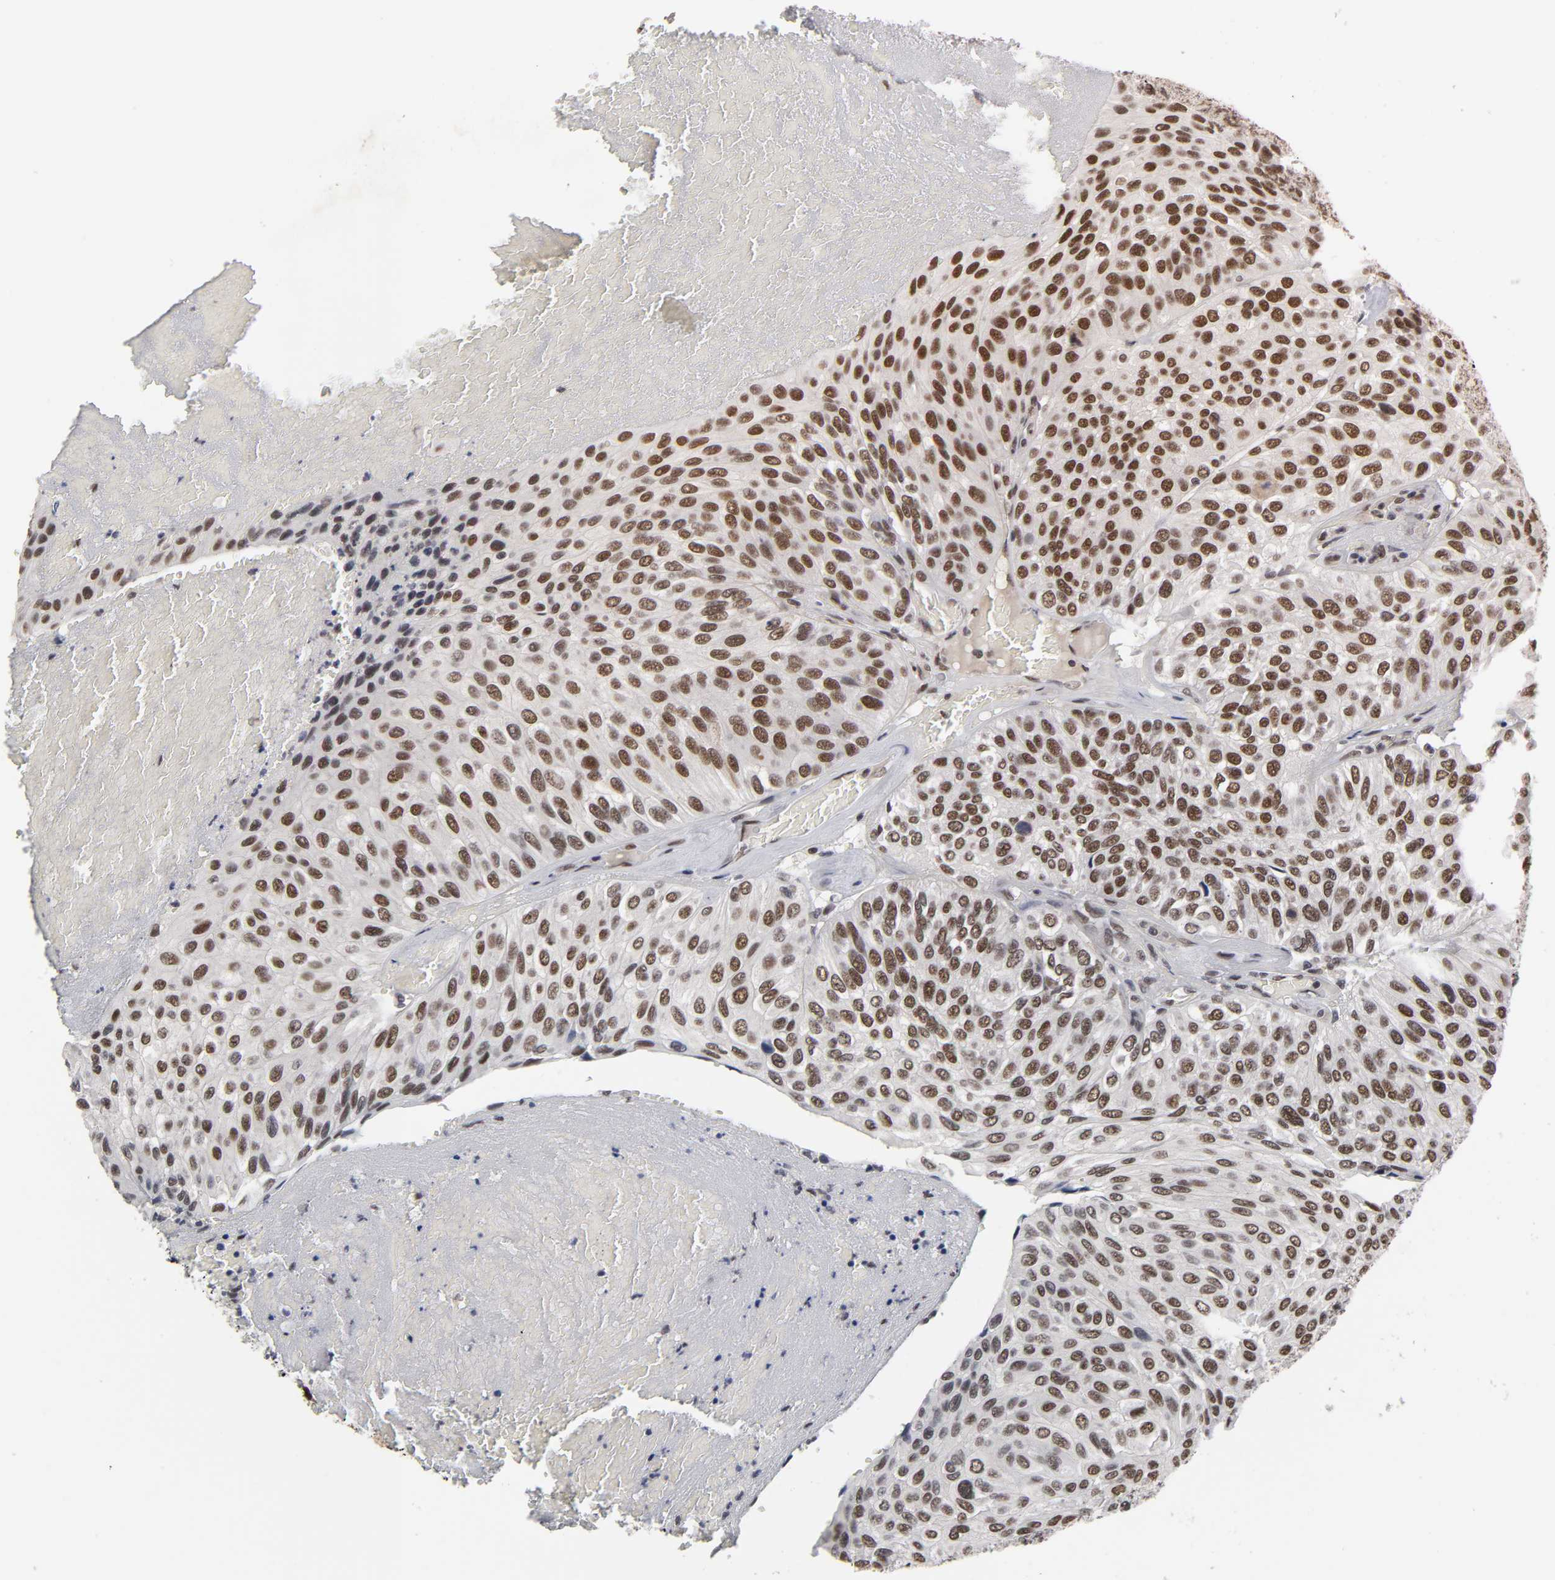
{"staining": {"intensity": "strong", "quantity": ">75%", "location": "nuclear"}, "tissue": "urothelial cancer", "cell_type": "Tumor cells", "image_type": "cancer", "snomed": [{"axis": "morphology", "description": "Urothelial carcinoma, High grade"}, {"axis": "topography", "description": "Urinary bladder"}], "caption": "A micrograph showing strong nuclear positivity in about >75% of tumor cells in urothelial cancer, as visualized by brown immunohistochemical staining.", "gene": "TRIM33", "patient": {"sex": "male", "age": 66}}